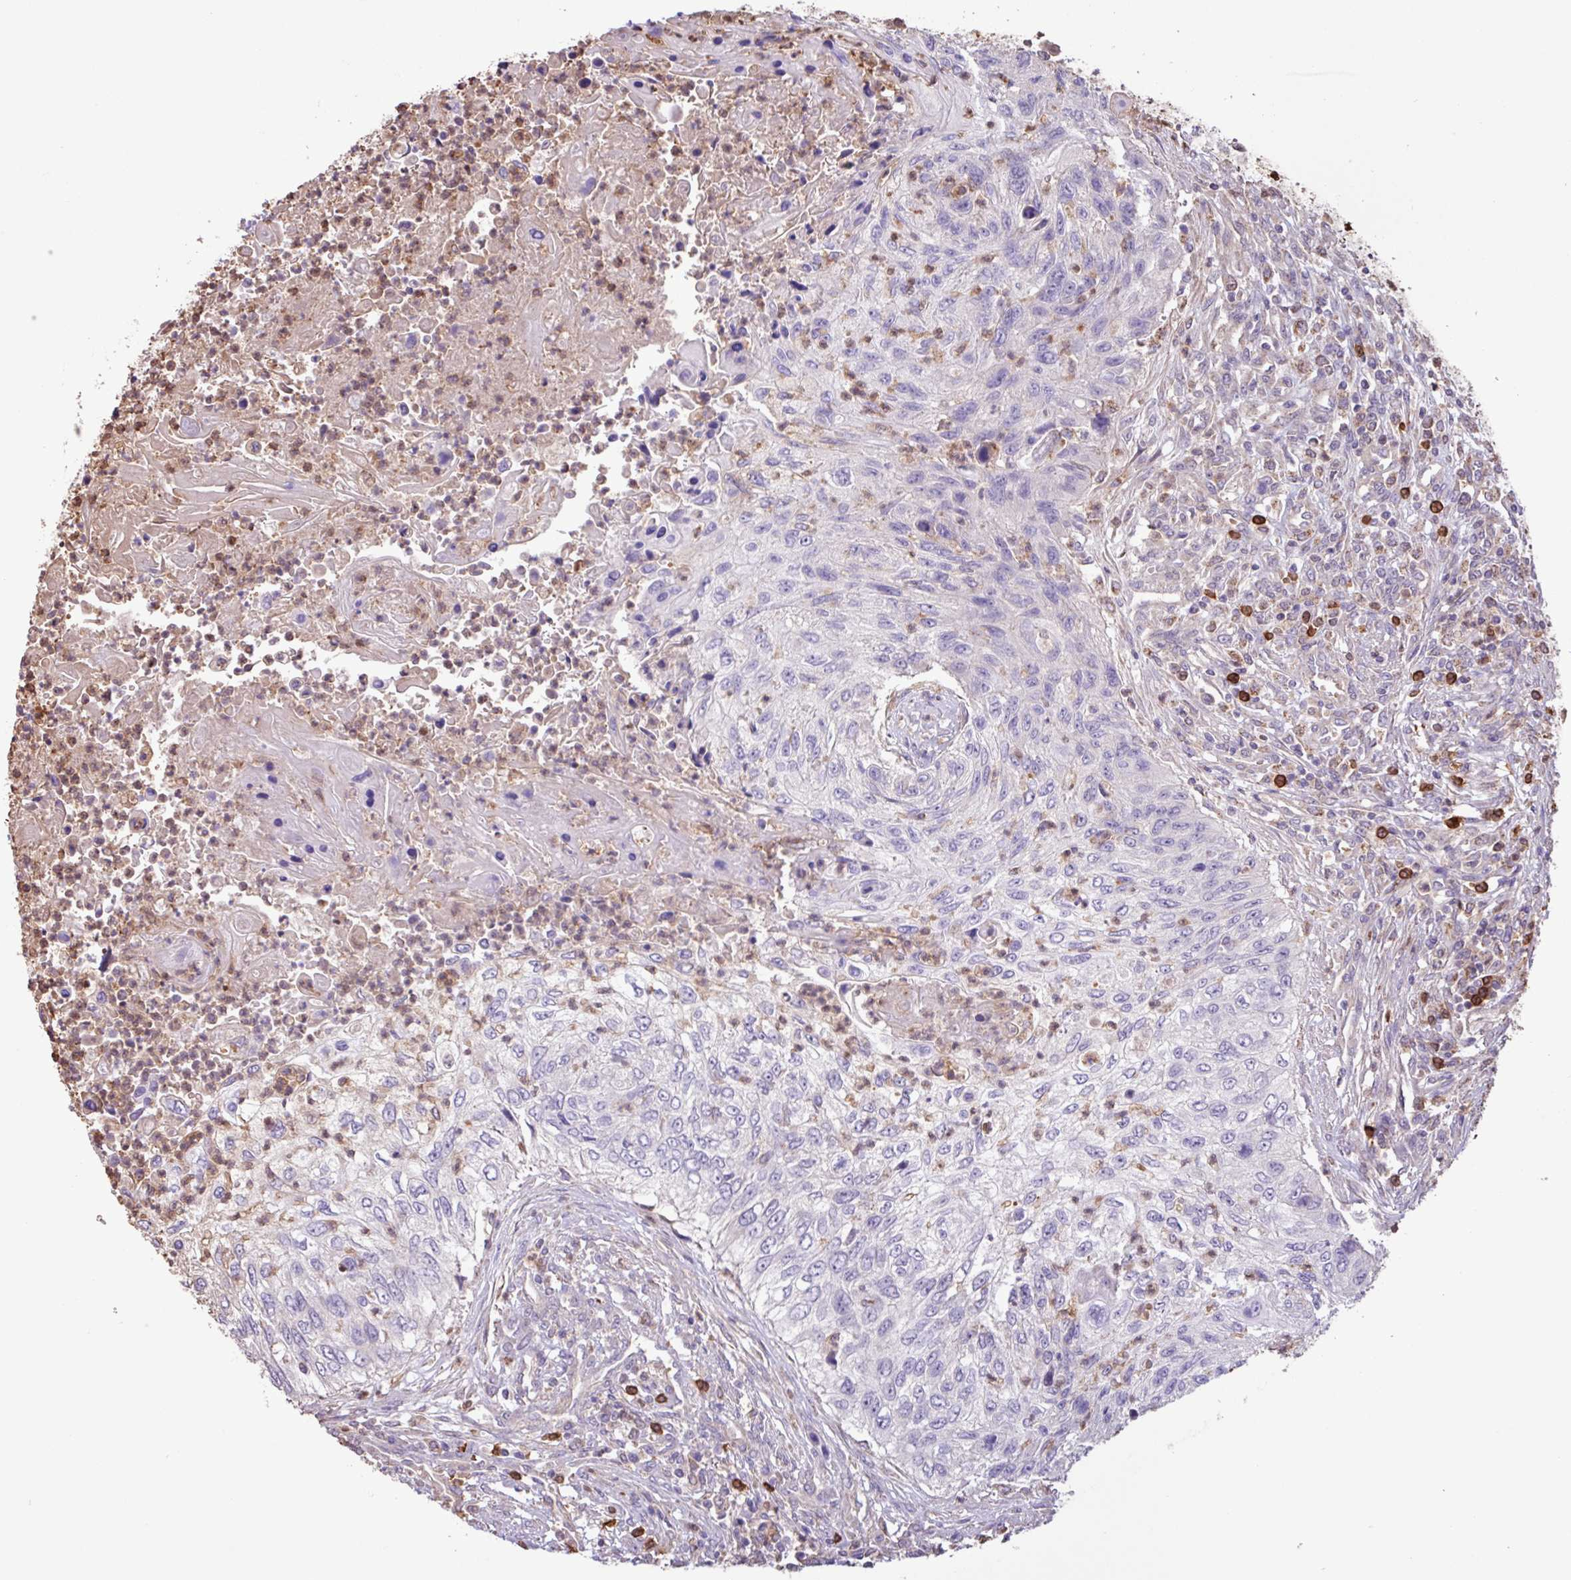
{"staining": {"intensity": "negative", "quantity": "none", "location": "none"}, "tissue": "urothelial cancer", "cell_type": "Tumor cells", "image_type": "cancer", "snomed": [{"axis": "morphology", "description": "Urothelial carcinoma, High grade"}, {"axis": "topography", "description": "Urinary bladder"}], "caption": "Immunohistochemistry of urothelial carcinoma (high-grade) displays no staining in tumor cells. Nuclei are stained in blue.", "gene": "CHST11", "patient": {"sex": "female", "age": 60}}